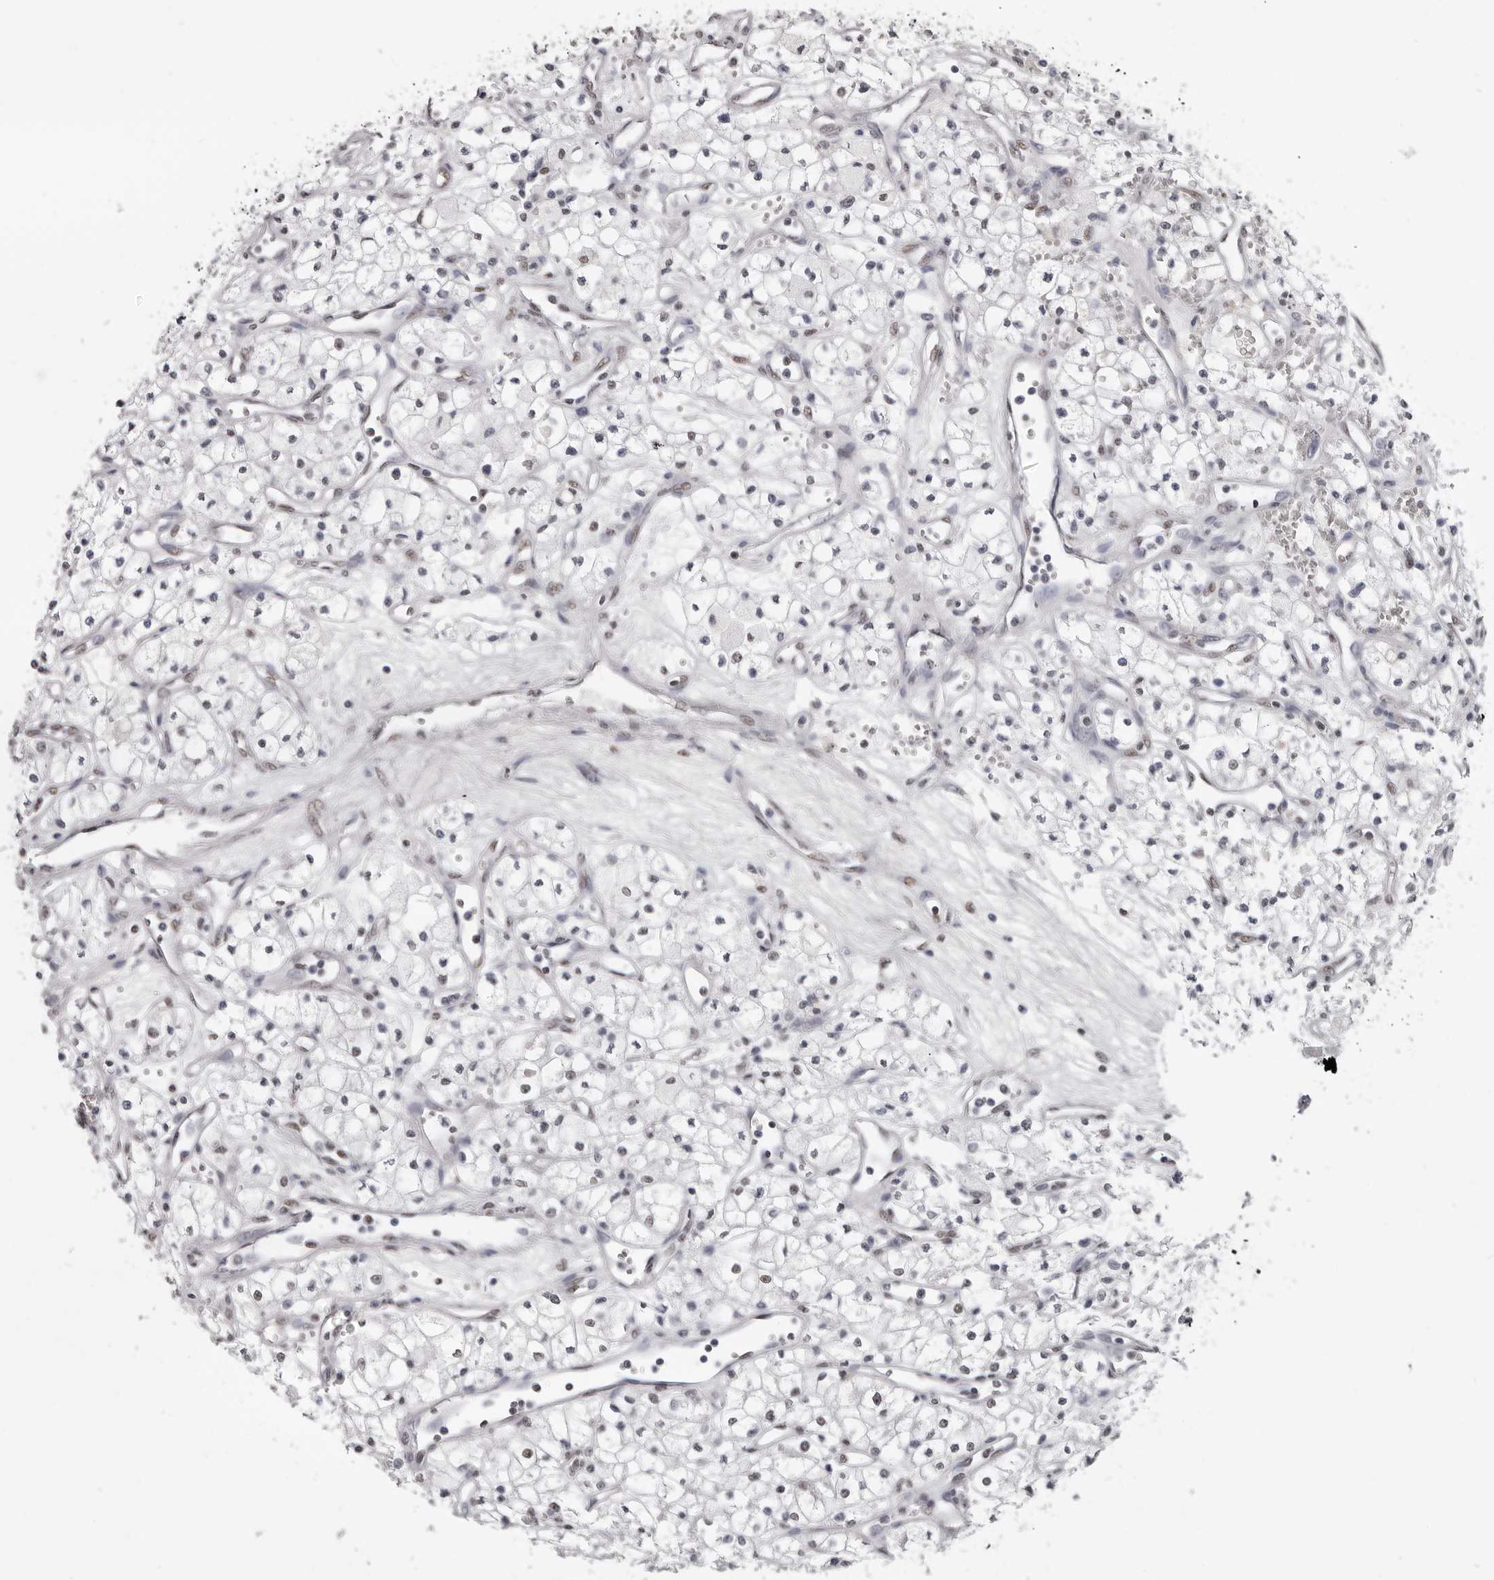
{"staining": {"intensity": "weak", "quantity": "<25%", "location": "nuclear"}, "tissue": "renal cancer", "cell_type": "Tumor cells", "image_type": "cancer", "snomed": [{"axis": "morphology", "description": "Adenocarcinoma, NOS"}, {"axis": "topography", "description": "Kidney"}], "caption": "This is an IHC image of renal adenocarcinoma. There is no staining in tumor cells.", "gene": "SCAF4", "patient": {"sex": "male", "age": 59}}